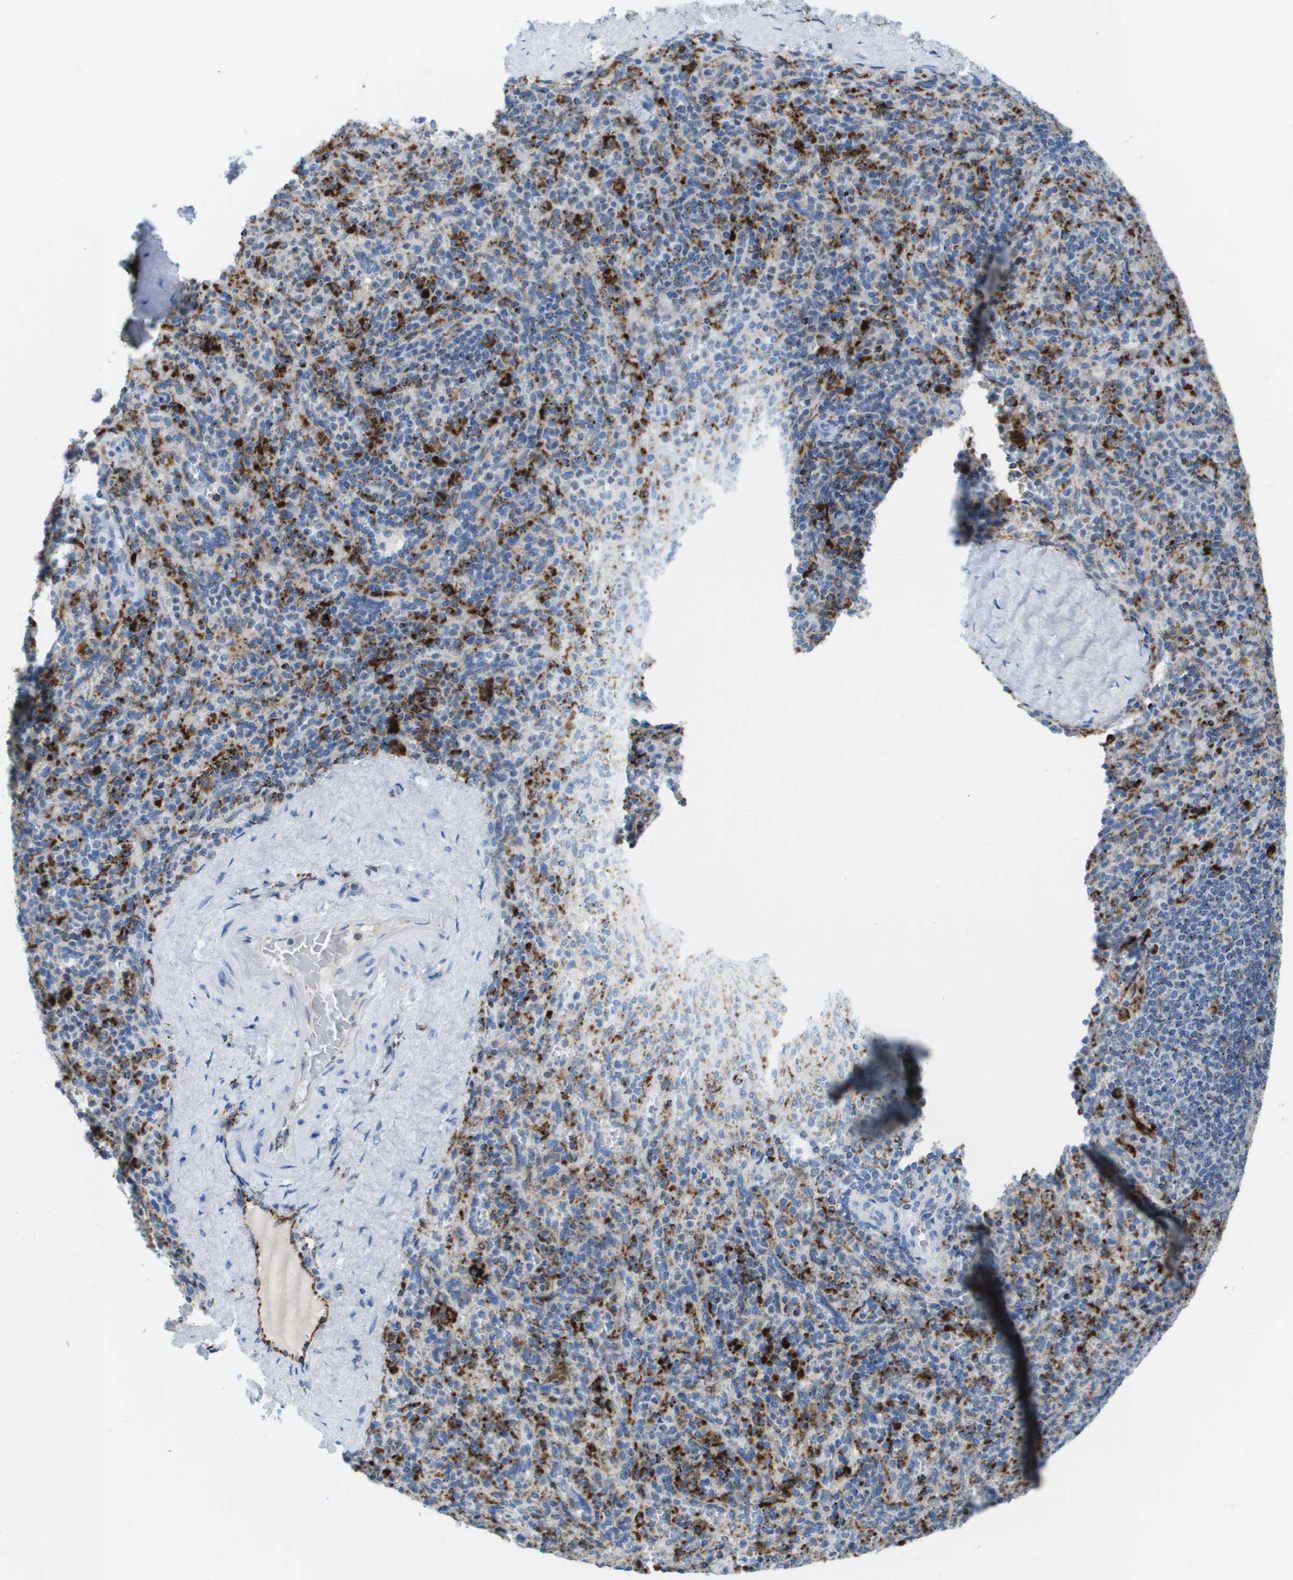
{"staining": {"intensity": "strong", "quantity": "25%-75%", "location": "cytoplasmic/membranous"}, "tissue": "spleen", "cell_type": "Cells in red pulp", "image_type": "normal", "snomed": [{"axis": "morphology", "description": "Normal tissue, NOS"}, {"axis": "topography", "description": "Spleen"}], "caption": "Cells in red pulp exhibit high levels of strong cytoplasmic/membranous positivity in approximately 25%-75% of cells in benign spleen.", "gene": "PRCP", "patient": {"sex": "male", "age": 36}}